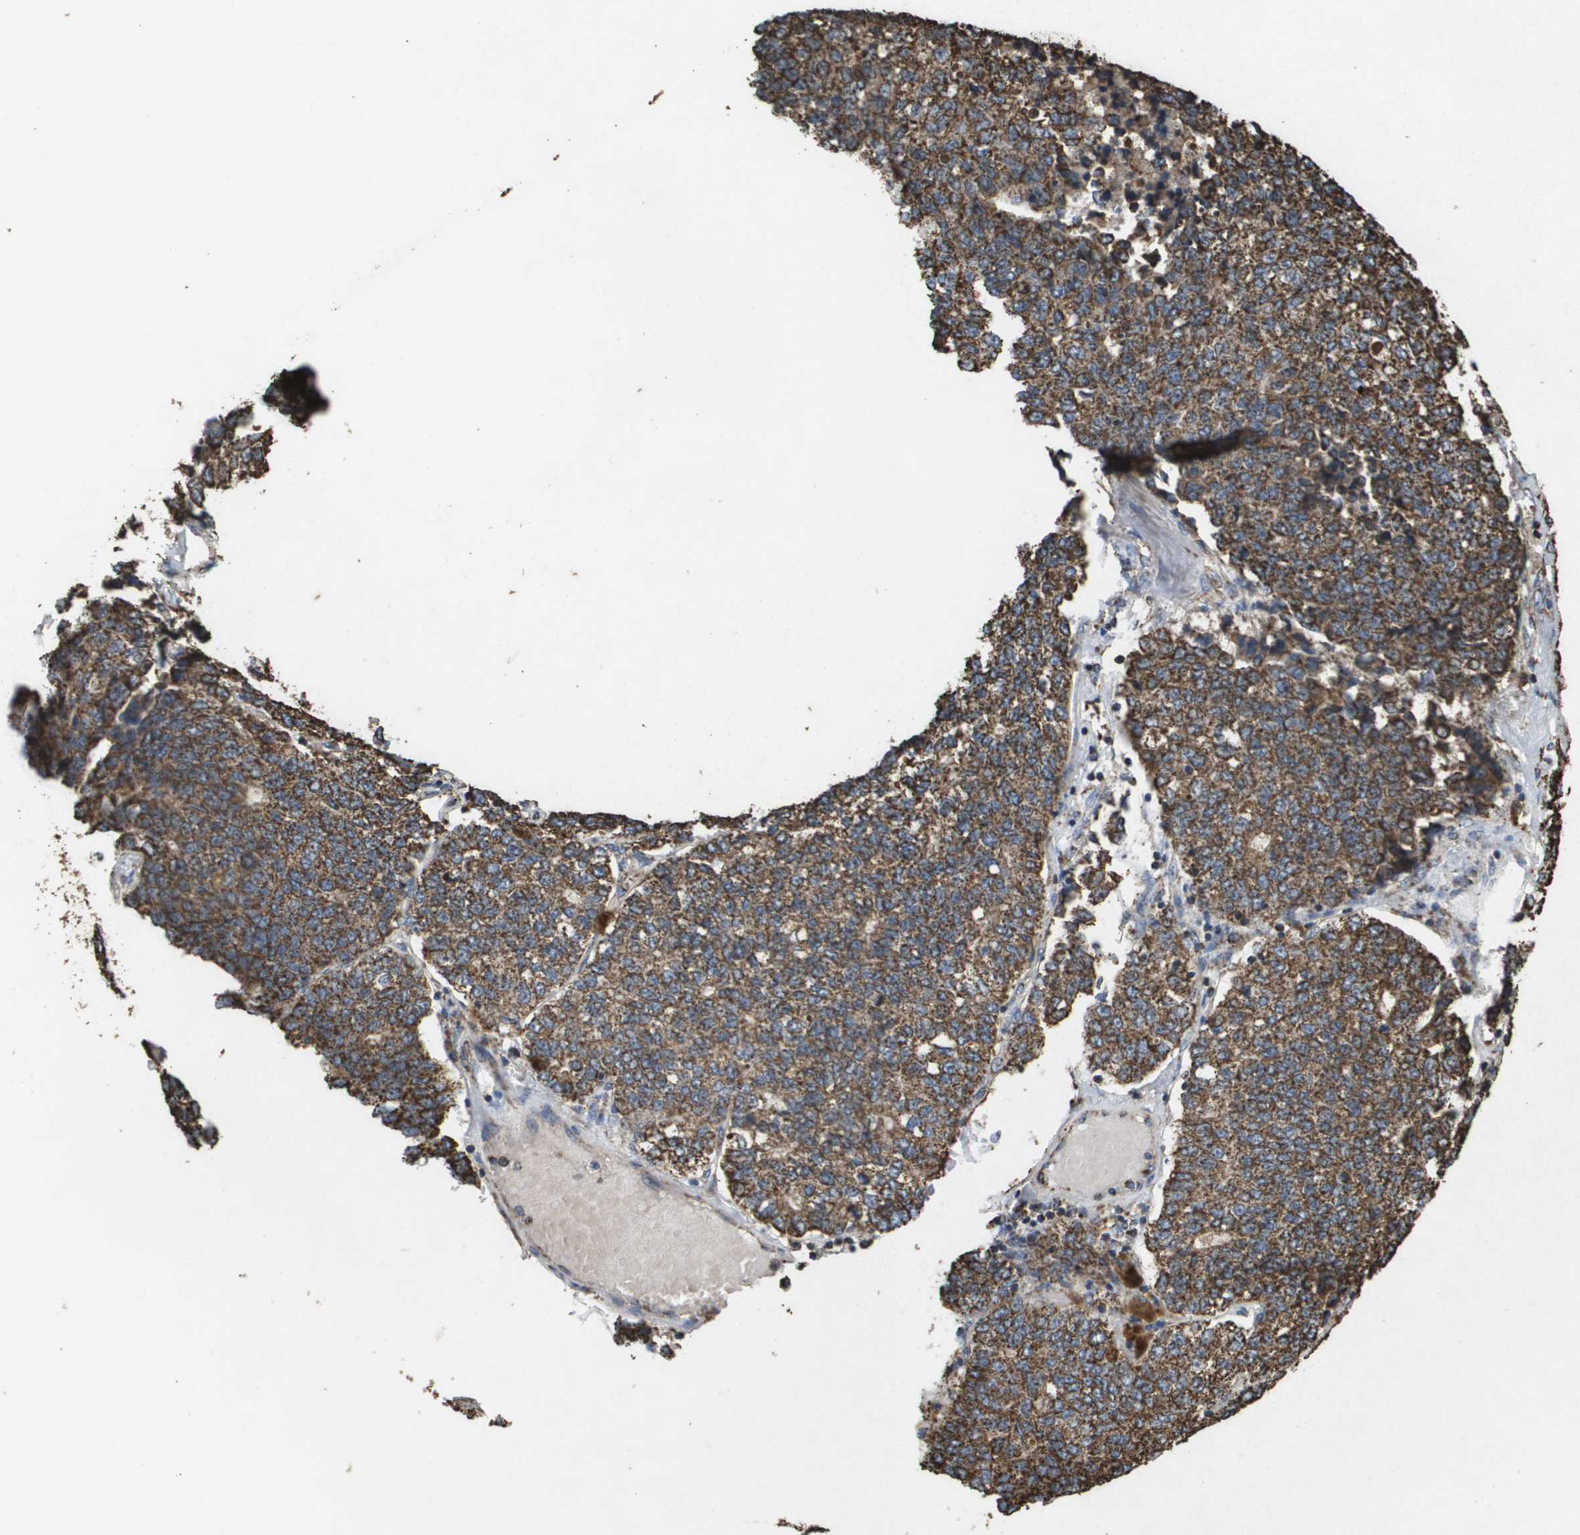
{"staining": {"intensity": "strong", "quantity": ">75%", "location": "cytoplasmic/membranous"}, "tissue": "lung cancer", "cell_type": "Tumor cells", "image_type": "cancer", "snomed": [{"axis": "morphology", "description": "Adenocarcinoma, NOS"}, {"axis": "topography", "description": "Lung"}], "caption": "This histopathology image demonstrates IHC staining of lung cancer, with high strong cytoplasmic/membranous staining in about >75% of tumor cells.", "gene": "HSPE1", "patient": {"sex": "male", "age": 49}}